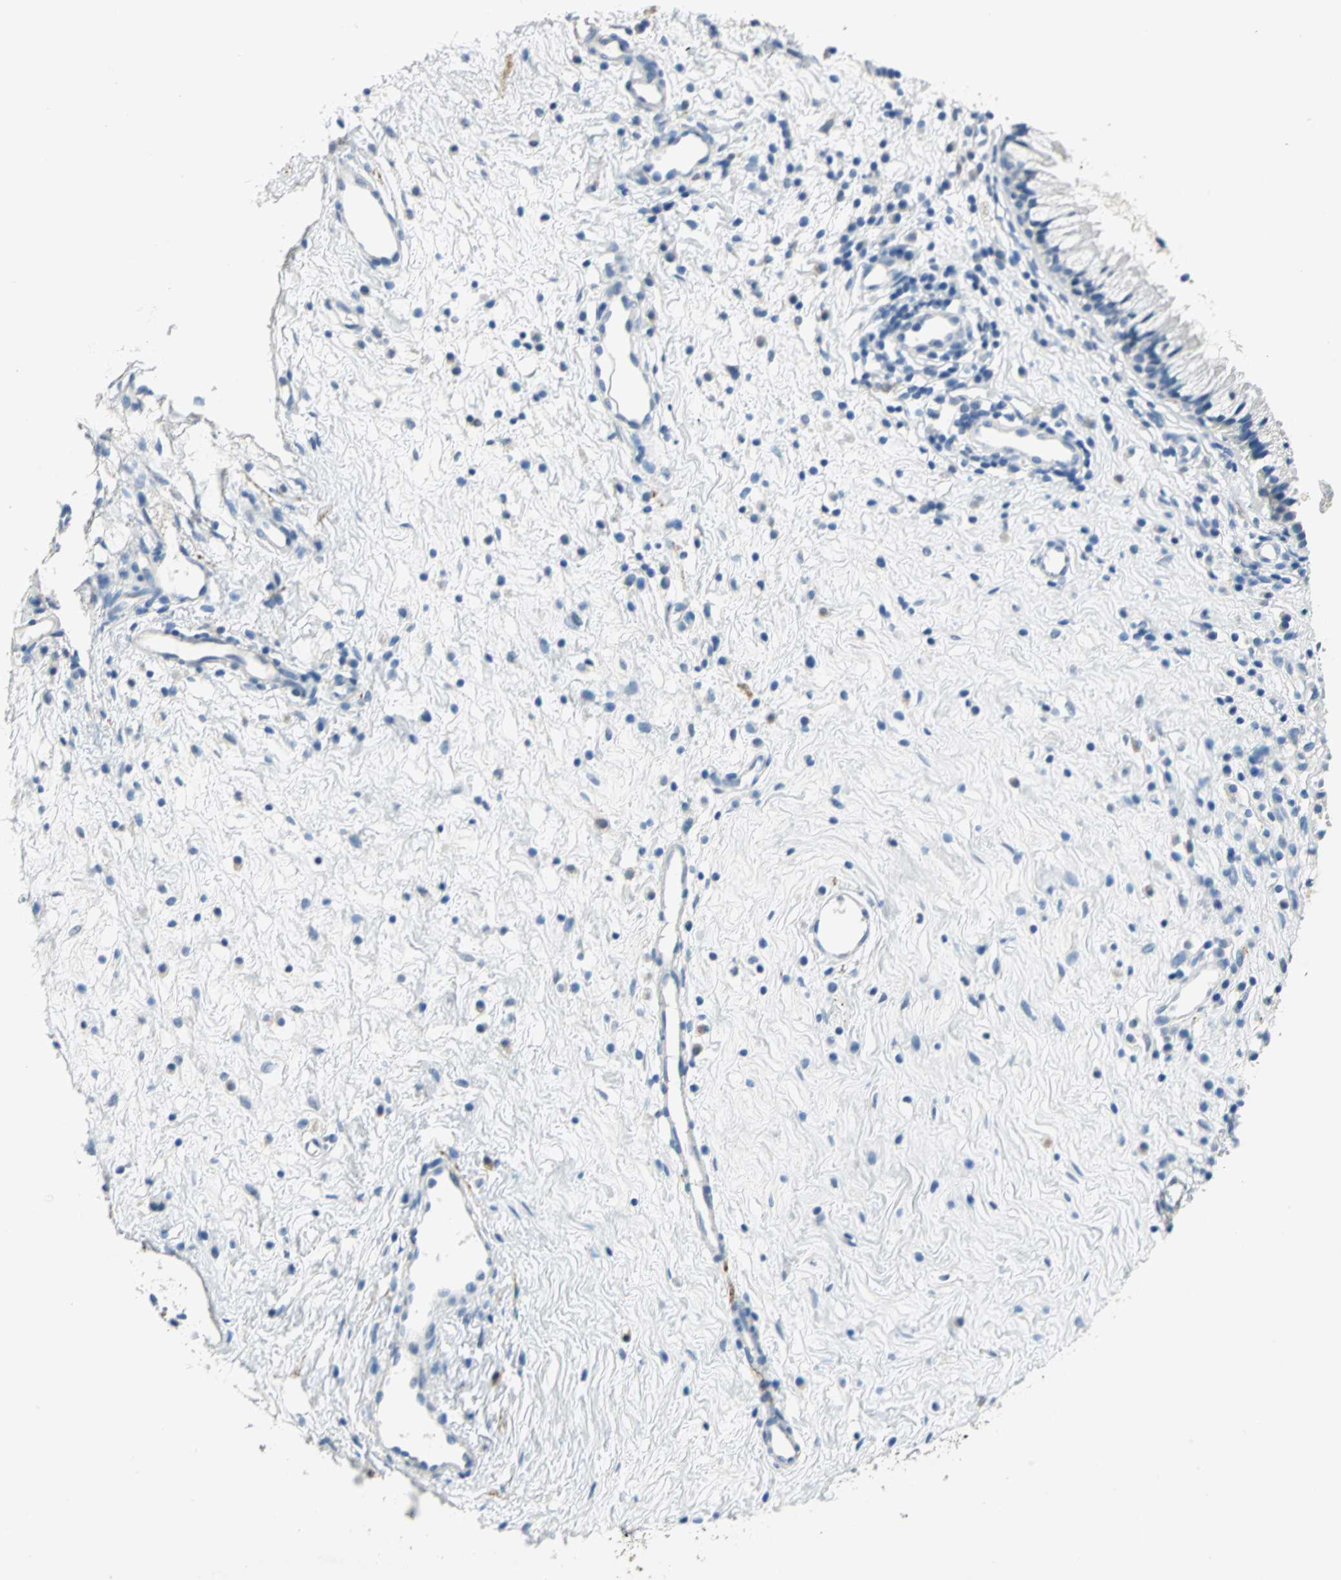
{"staining": {"intensity": "negative", "quantity": "none", "location": "none"}, "tissue": "nasopharynx", "cell_type": "Respiratory epithelial cells", "image_type": "normal", "snomed": [{"axis": "morphology", "description": "Normal tissue, NOS"}, {"axis": "topography", "description": "Nasopharynx"}], "caption": "A high-resolution image shows immunohistochemistry staining of normal nasopharynx, which displays no significant expression in respiratory epithelial cells.", "gene": "UCHL1", "patient": {"sex": "male", "age": 21}}